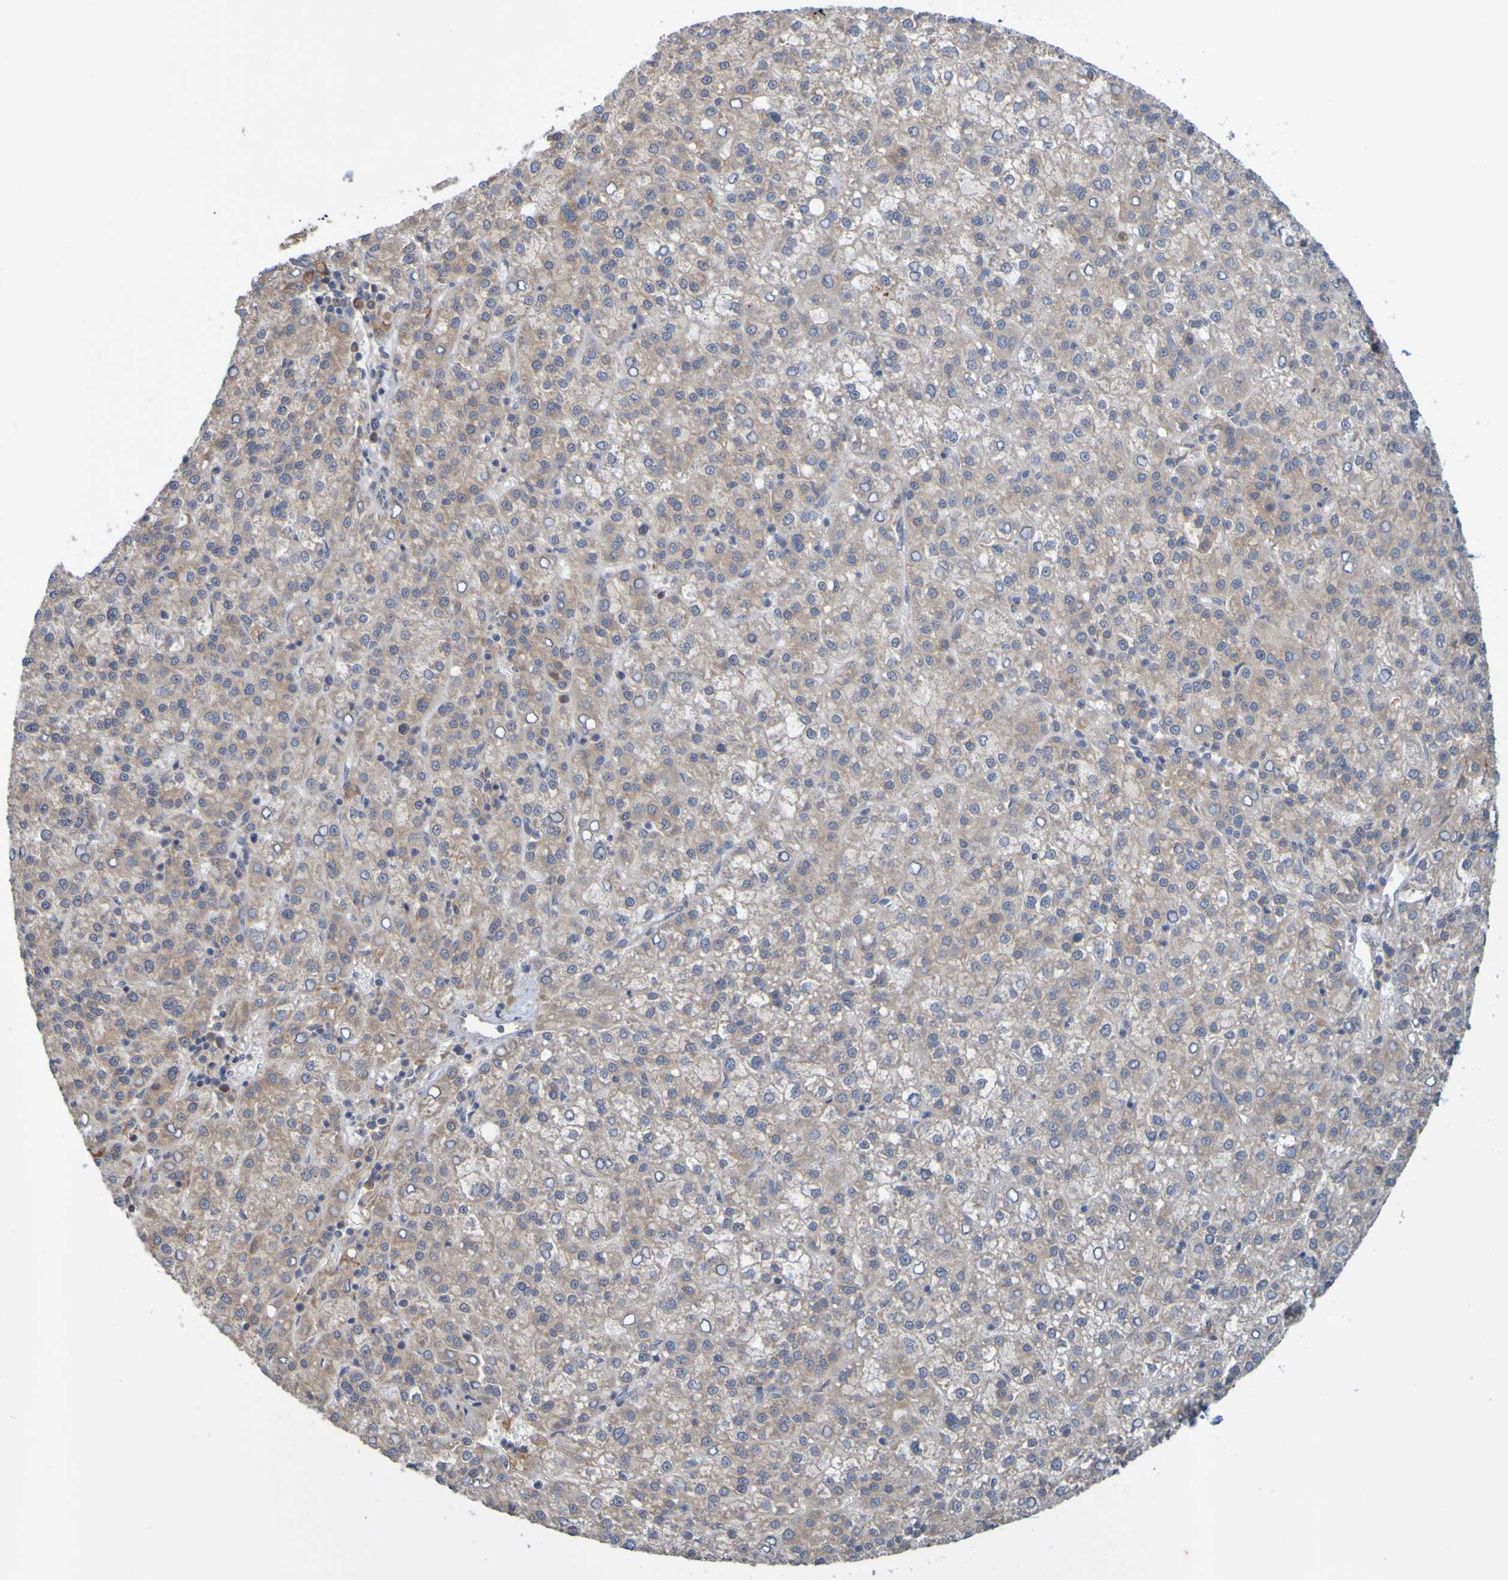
{"staining": {"intensity": "strong", "quantity": "<25%", "location": "cytoplasmic/membranous"}, "tissue": "liver cancer", "cell_type": "Tumor cells", "image_type": "cancer", "snomed": [{"axis": "morphology", "description": "Carcinoma, Hepatocellular, NOS"}, {"axis": "topography", "description": "Liver"}], "caption": "Immunohistochemical staining of liver hepatocellular carcinoma demonstrates strong cytoplasmic/membranous protein staining in approximately <25% of tumor cells. (DAB = brown stain, brightfield microscopy at high magnification).", "gene": "NAV2", "patient": {"sex": "female", "age": 58}}